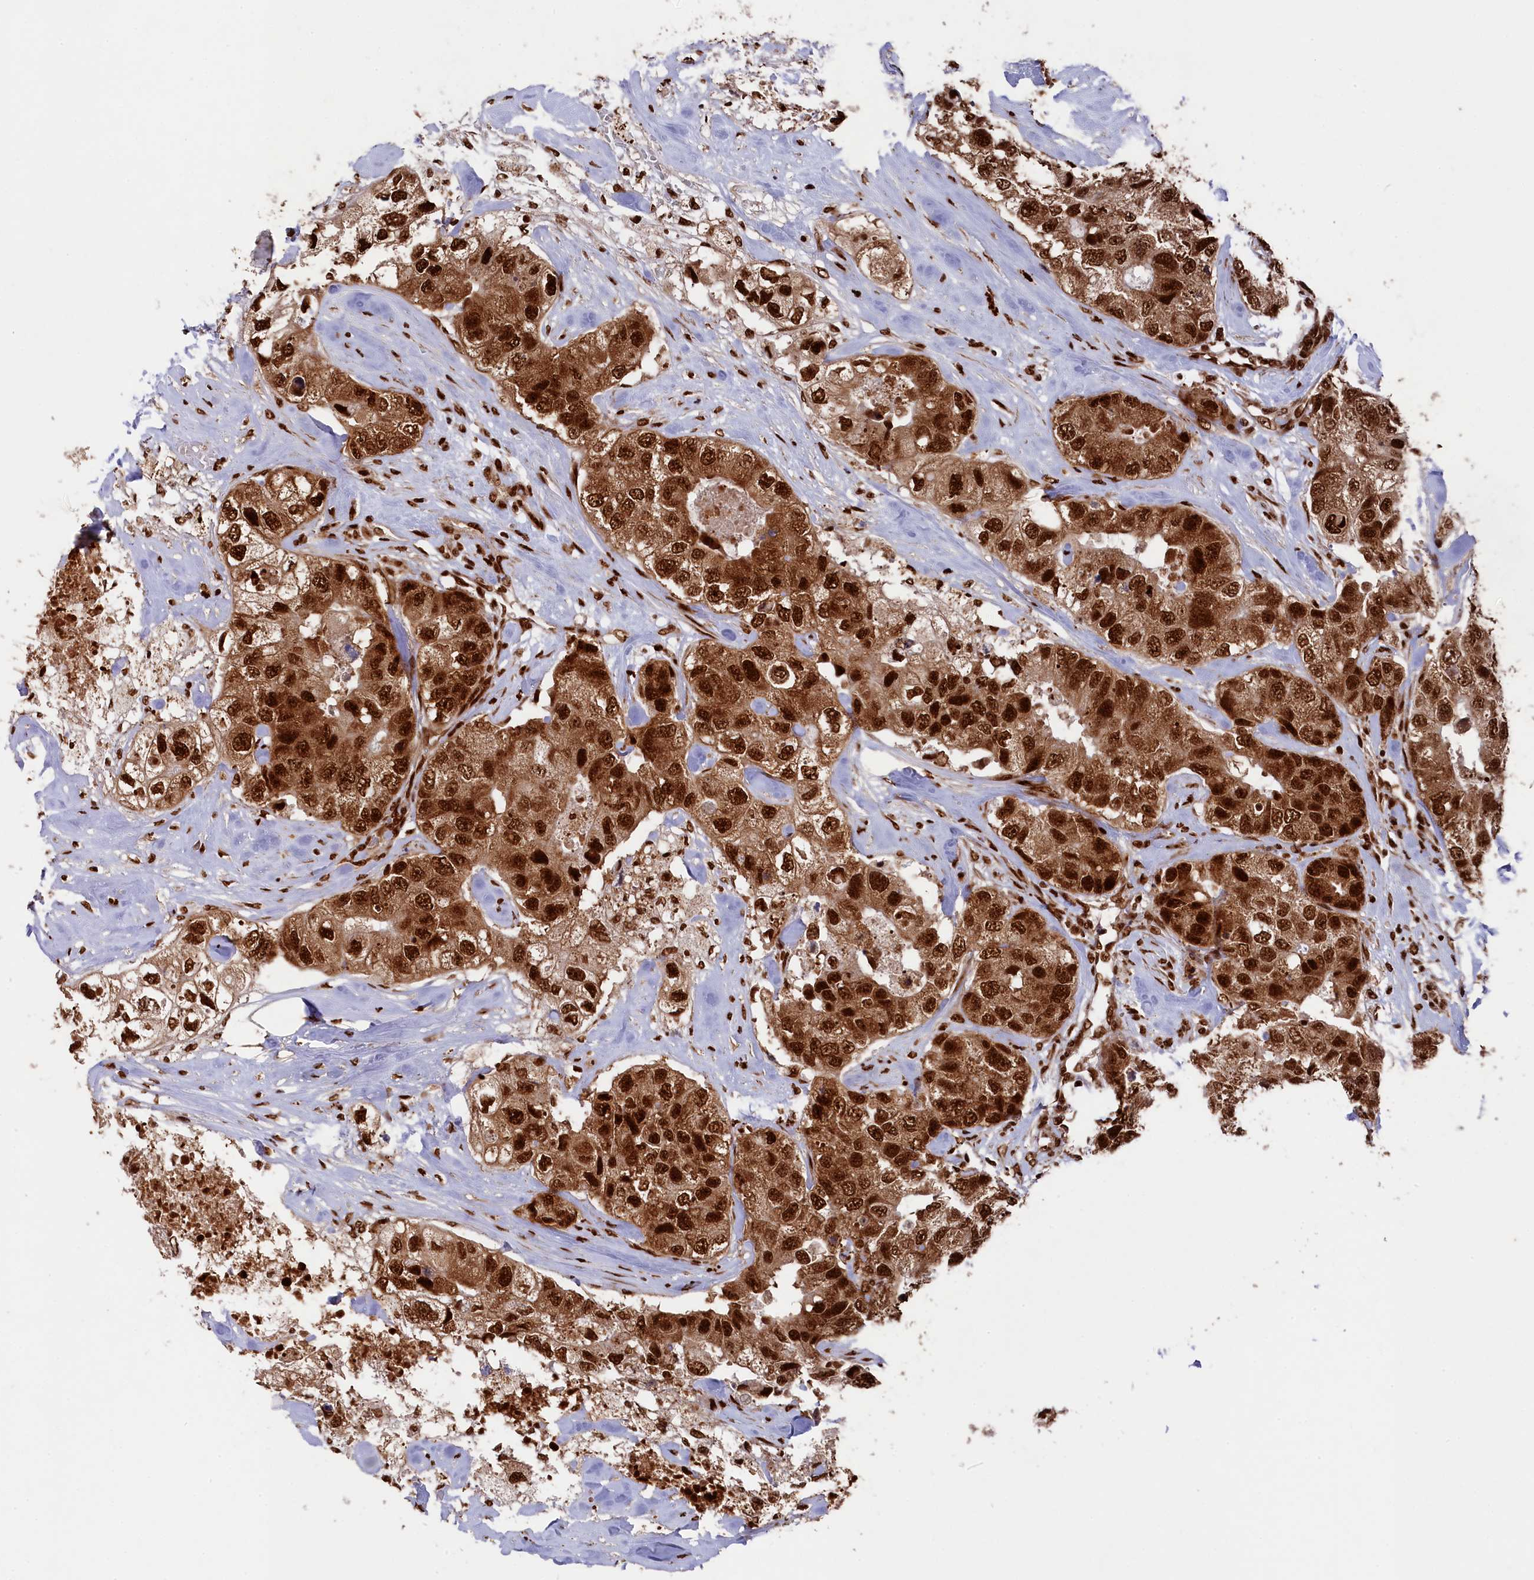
{"staining": {"intensity": "strong", "quantity": ">75%", "location": "cytoplasmic/membranous,nuclear"}, "tissue": "breast cancer", "cell_type": "Tumor cells", "image_type": "cancer", "snomed": [{"axis": "morphology", "description": "Duct carcinoma"}, {"axis": "topography", "description": "Breast"}], "caption": "Intraductal carcinoma (breast) stained with immunohistochemistry (IHC) exhibits strong cytoplasmic/membranous and nuclear staining in approximately >75% of tumor cells.", "gene": "PRPF31", "patient": {"sex": "female", "age": 62}}